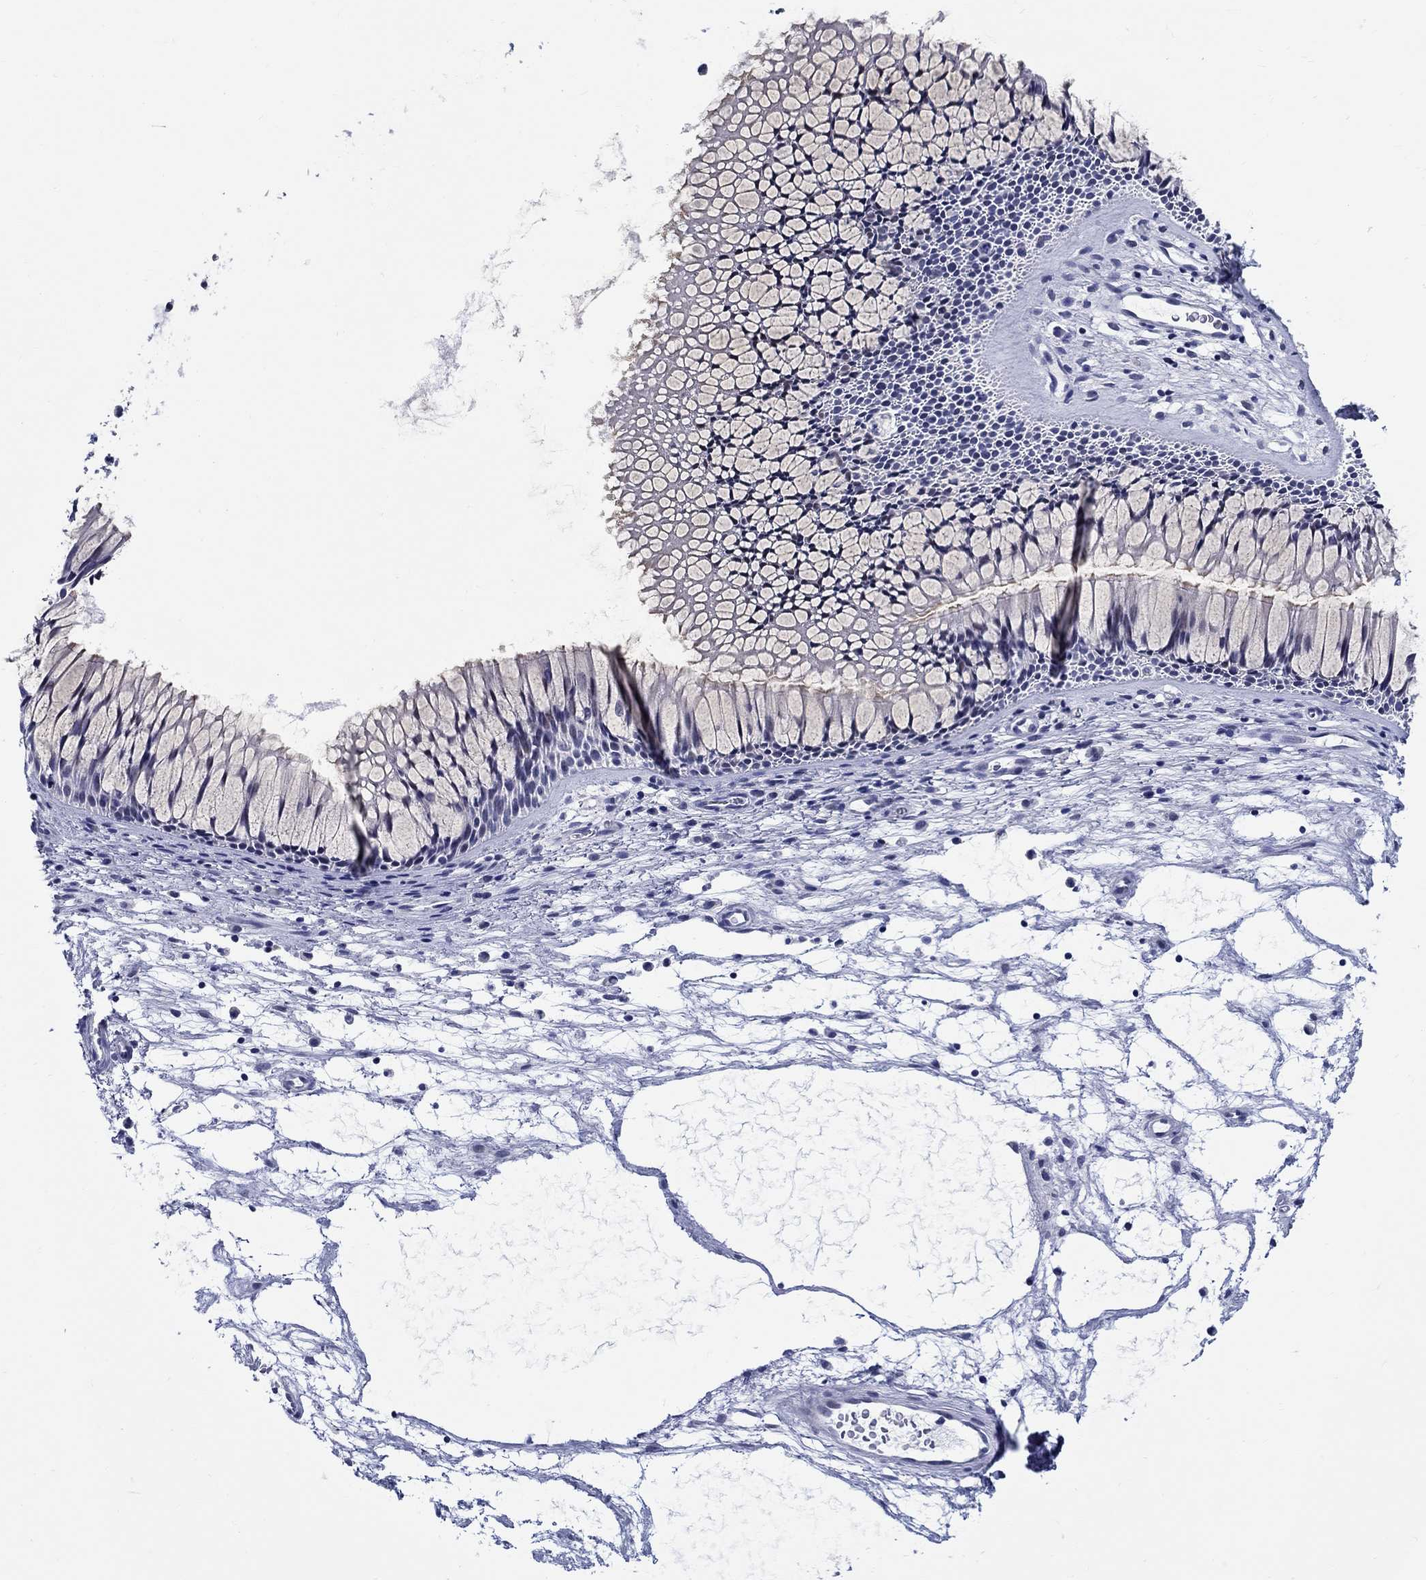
{"staining": {"intensity": "negative", "quantity": "none", "location": "none"}, "tissue": "nasopharynx", "cell_type": "Respiratory epithelial cells", "image_type": "normal", "snomed": [{"axis": "morphology", "description": "Normal tissue, NOS"}, {"axis": "topography", "description": "Nasopharynx"}], "caption": "IHC histopathology image of unremarkable human nasopharynx stained for a protein (brown), which shows no expression in respiratory epithelial cells.", "gene": "CRYGS", "patient": {"sex": "male", "age": 51}}